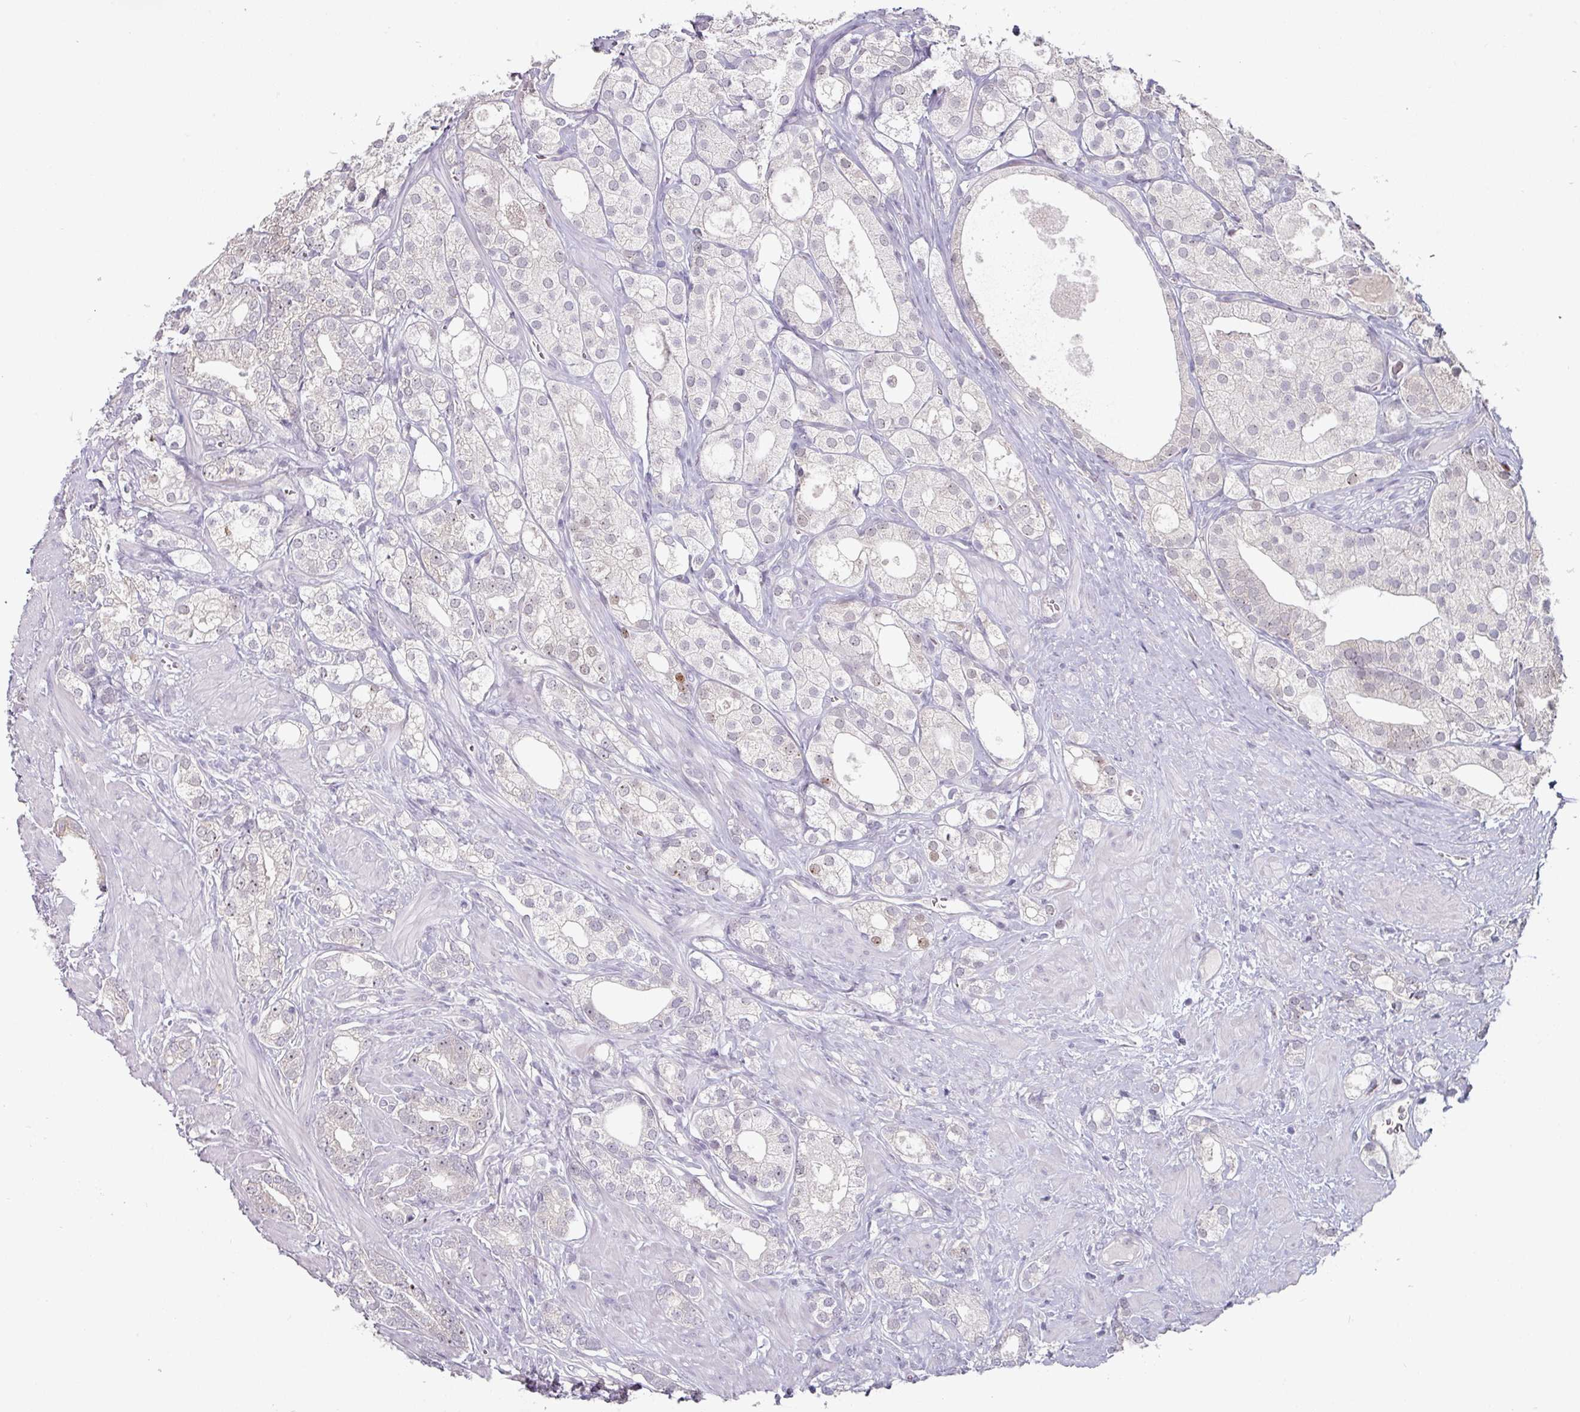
{"staining": {"intensity": "weak", "quantity": "<25%", "location": "nuclear"}, "tissue": "prostate cancer", "cell_type": "Tumor cells", "image_type": "cancer", "snomed": [{"axis": "morphology", "description": "Adenocarcinoma, High grade"}, {"axis": "topography", "description": "Prostate"}], "caption": "Protein analysis of prostate high-grade adenocarcinoma demonstrates no significant expression in tumor cells.", "gene": "ZBTB6", "patient": {"sex": "male", "age": 50}}